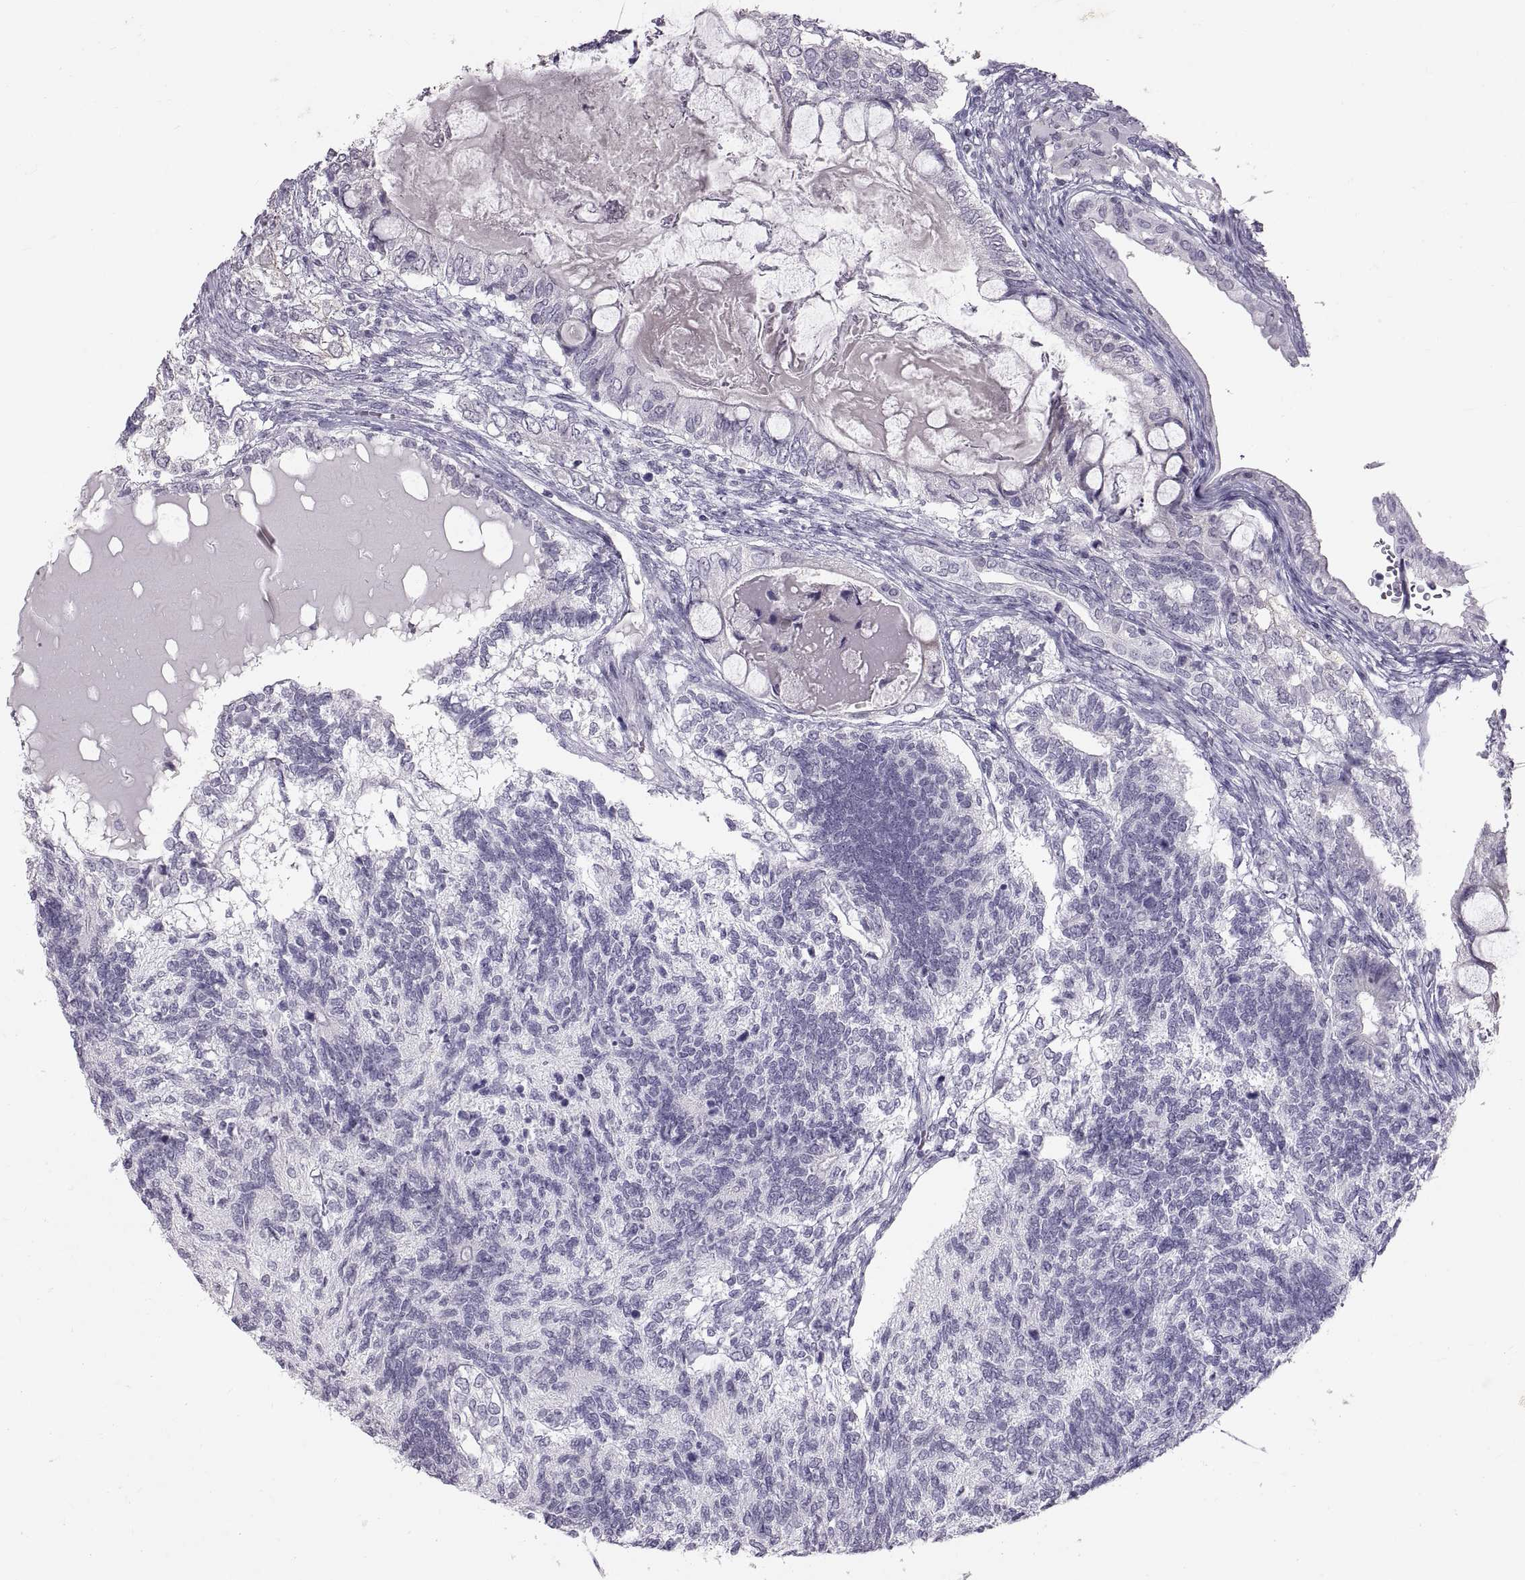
{"staining": {"intensity": "negative", "quantity": "none", "location": "none"}, "tissue": "testis cancer", "cell_type": "Tumor cells", "image_type": "cancer", "snomed": [{"axis": "morphology", "description": "Seminoma, NOS"}, {"axis": "morphology", "description": "Carcinoma, Embryonal, NOS"}, {"axis": "topography", "description": "Testis"}], "caption": "High power microscopy image of an immunohistochemistry (IHC) histopathology image of testis embryonal carcinoma, revealing no significant staining in tumor cells.", "gene": "SPACDR", "patient": {"sex": "male", "age": 41}}